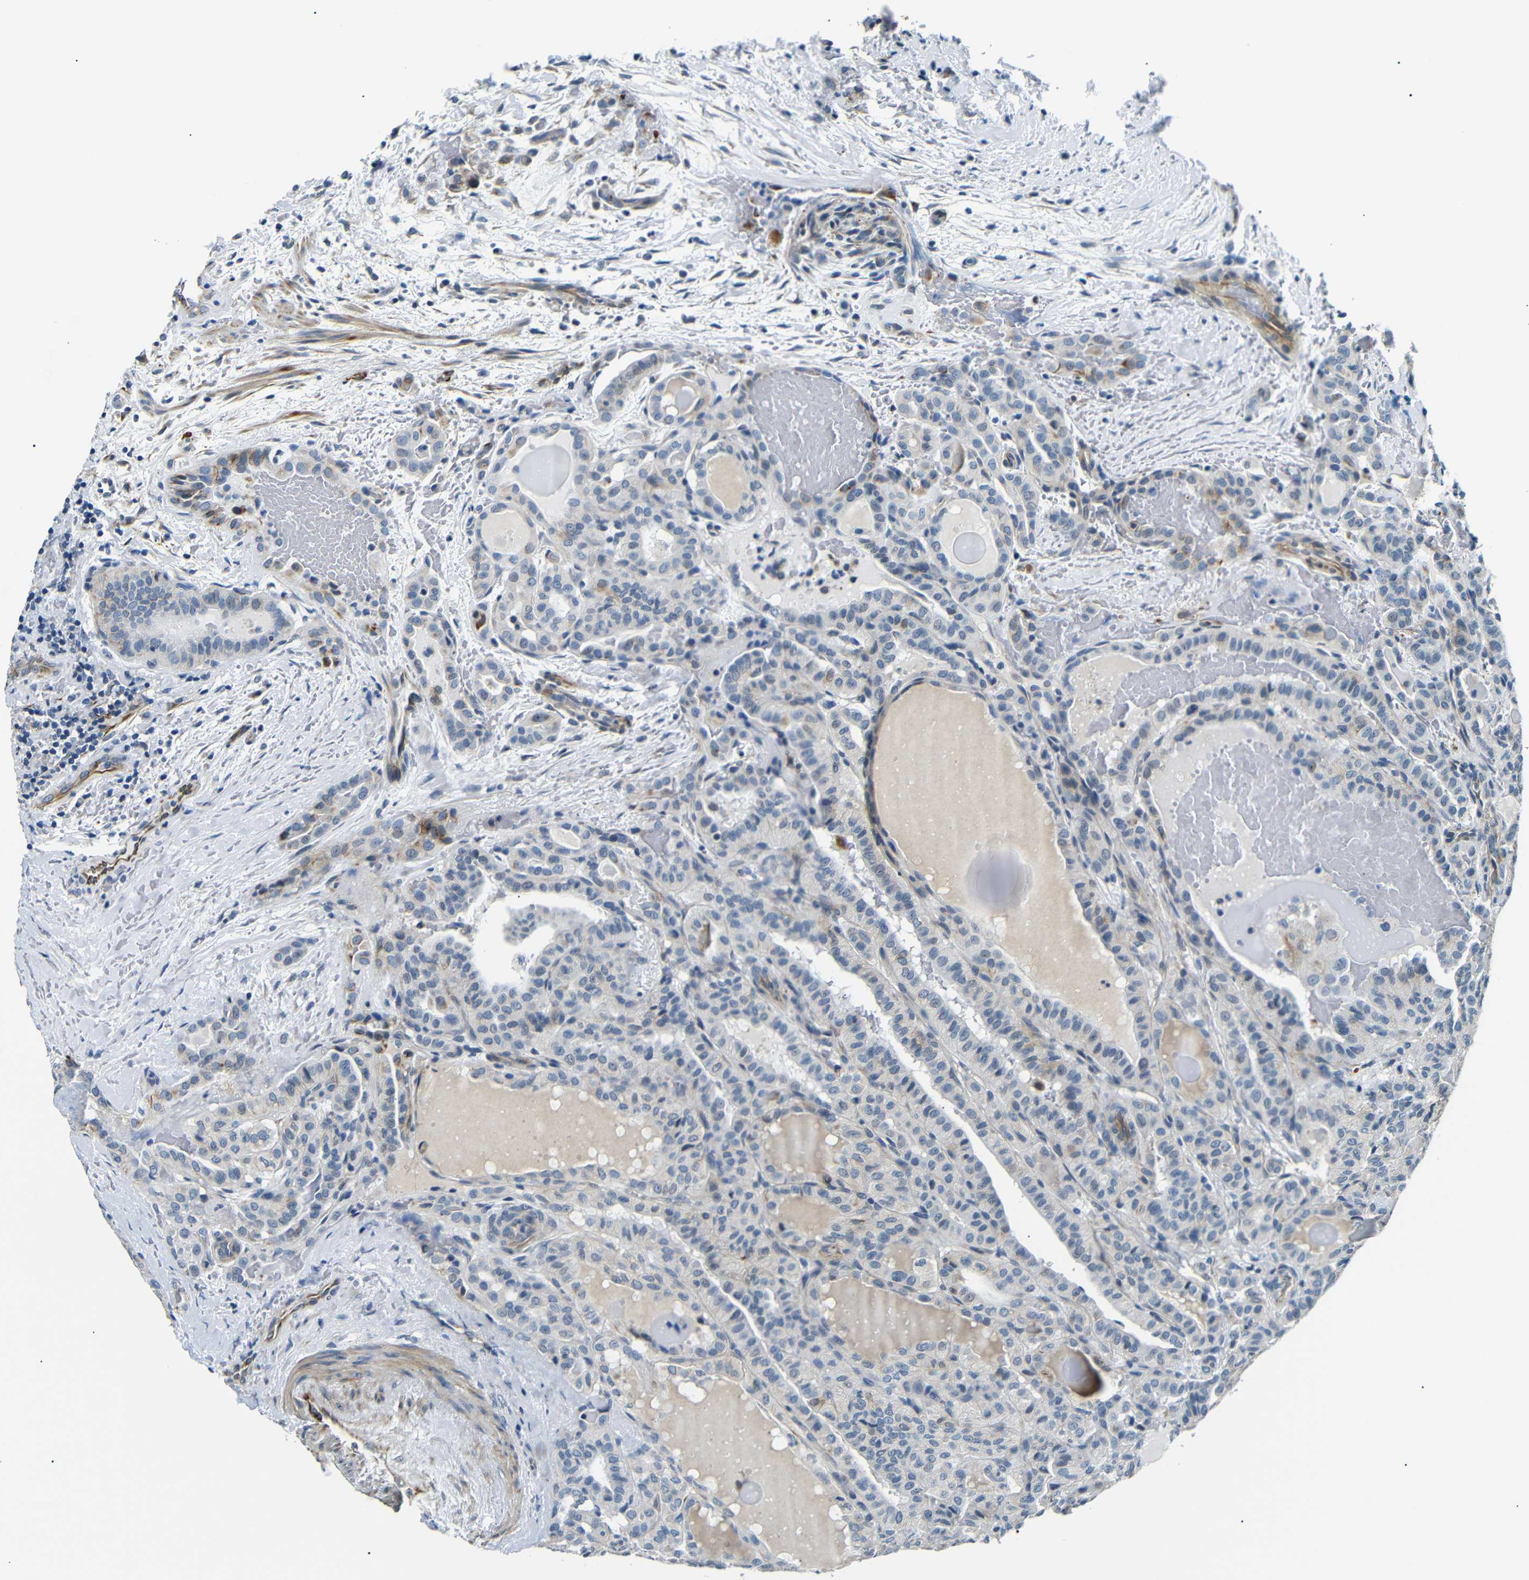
{"staining": {"intensity": "weak", "quantity": "<25%", "location": "cytoplasmic/membranous"}, "tissue": "thyroid cancer", "cell_type": "Tumor cells", "image_type": "cancer", "snomed": [{"axis": "morphology", "description": "Papillary adenocarcinoma, NOS"}, {"axis": "topography", "description": "Thyroid gland"}], "caption": "This micrograph is of thyroid papillary adenocarcinoma stained with immunohistochemistry (IHC) to label a protein in brown with the nuclei are counter-stained blue. There is no expression in tumor cells. (DAB (3,3'-diaminobenzidine) IHC visualized using brightfield microscopy, high magnification).", "gene": "TAFA1", "patient": {"sex": "male", "age": 77}}